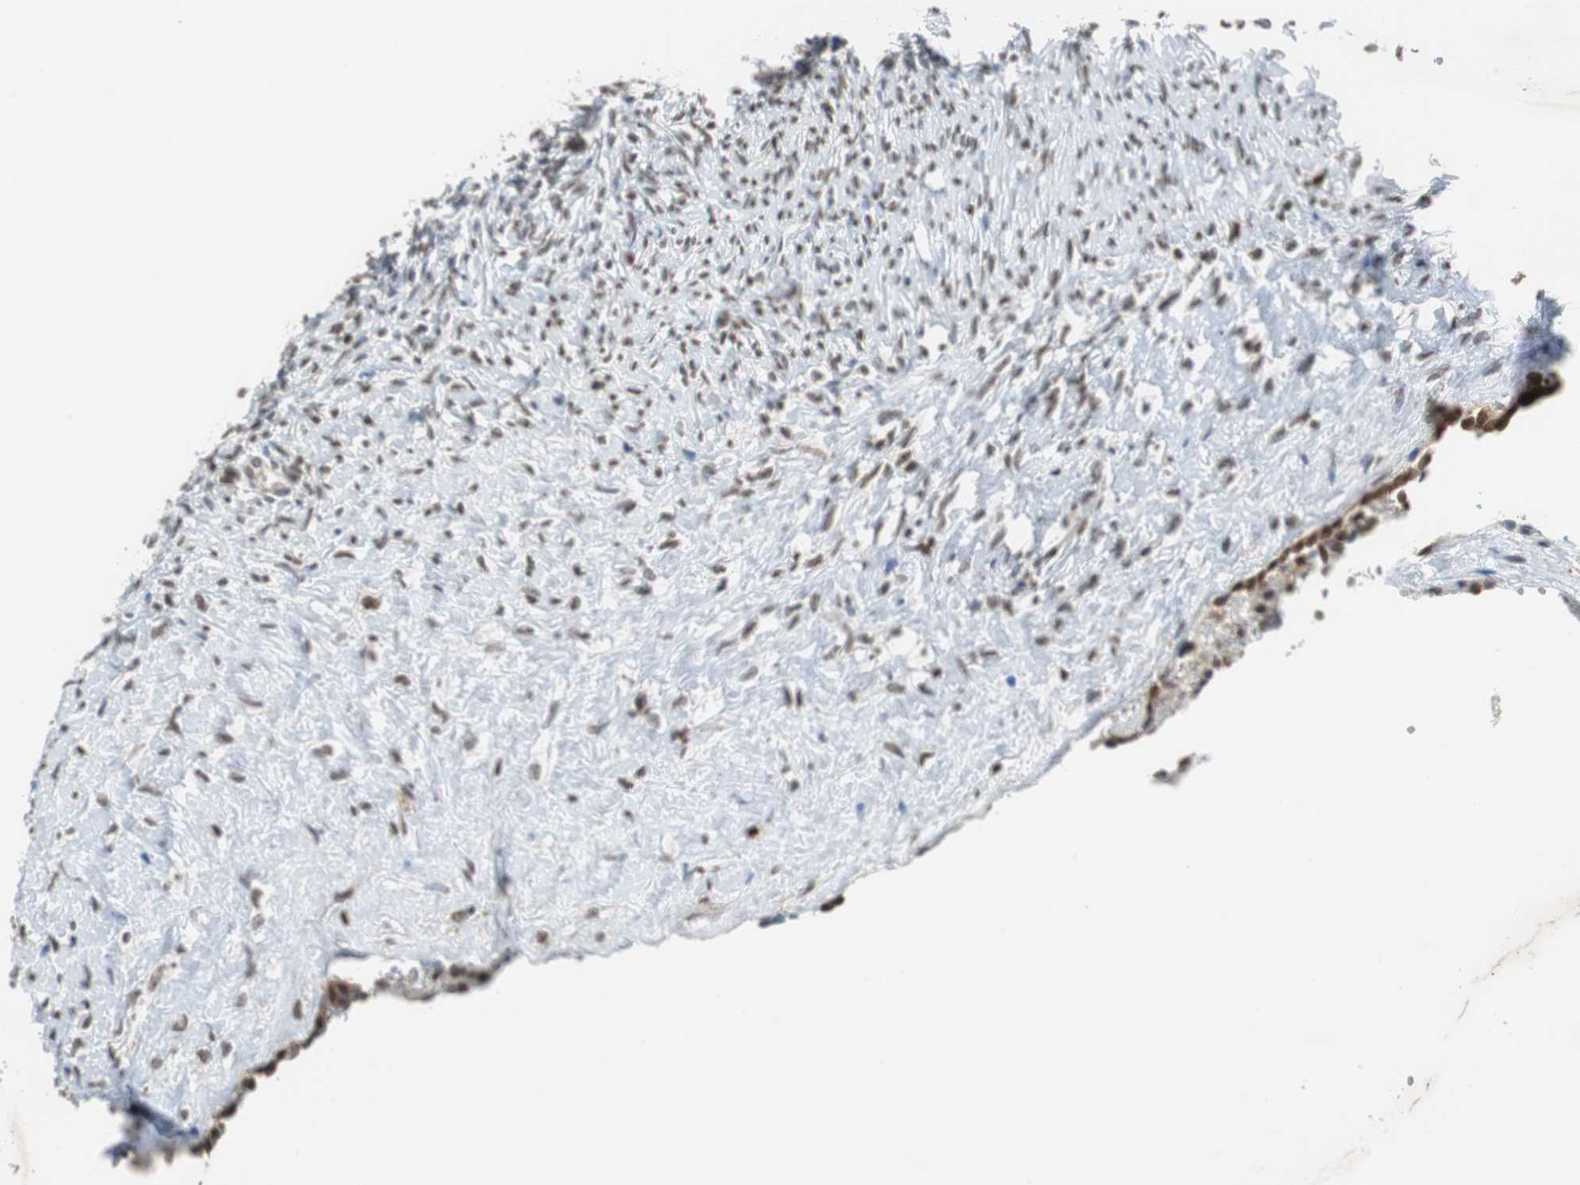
{"staining": {"intensity": "weak", "quantity": "25%-75%", "location": "nuclear"}, "tissue": "ovary", "cell_type": "Ovarian stroma cells", "image_type": "normal", "snomed": [{"axis": "morphology", "description": "Normal tissue, NOS"}, {"axis": "topography", "description": "Ovary"}], "caption": "Weak nuclear positivity for a protein is appreciated in about 25%-75% of ovarian stroma cells of unremarkable ovary using immunohistochemistry (IHC).", "gene": "SIRT1", "patient": {"sex": "female", "age": 35}}